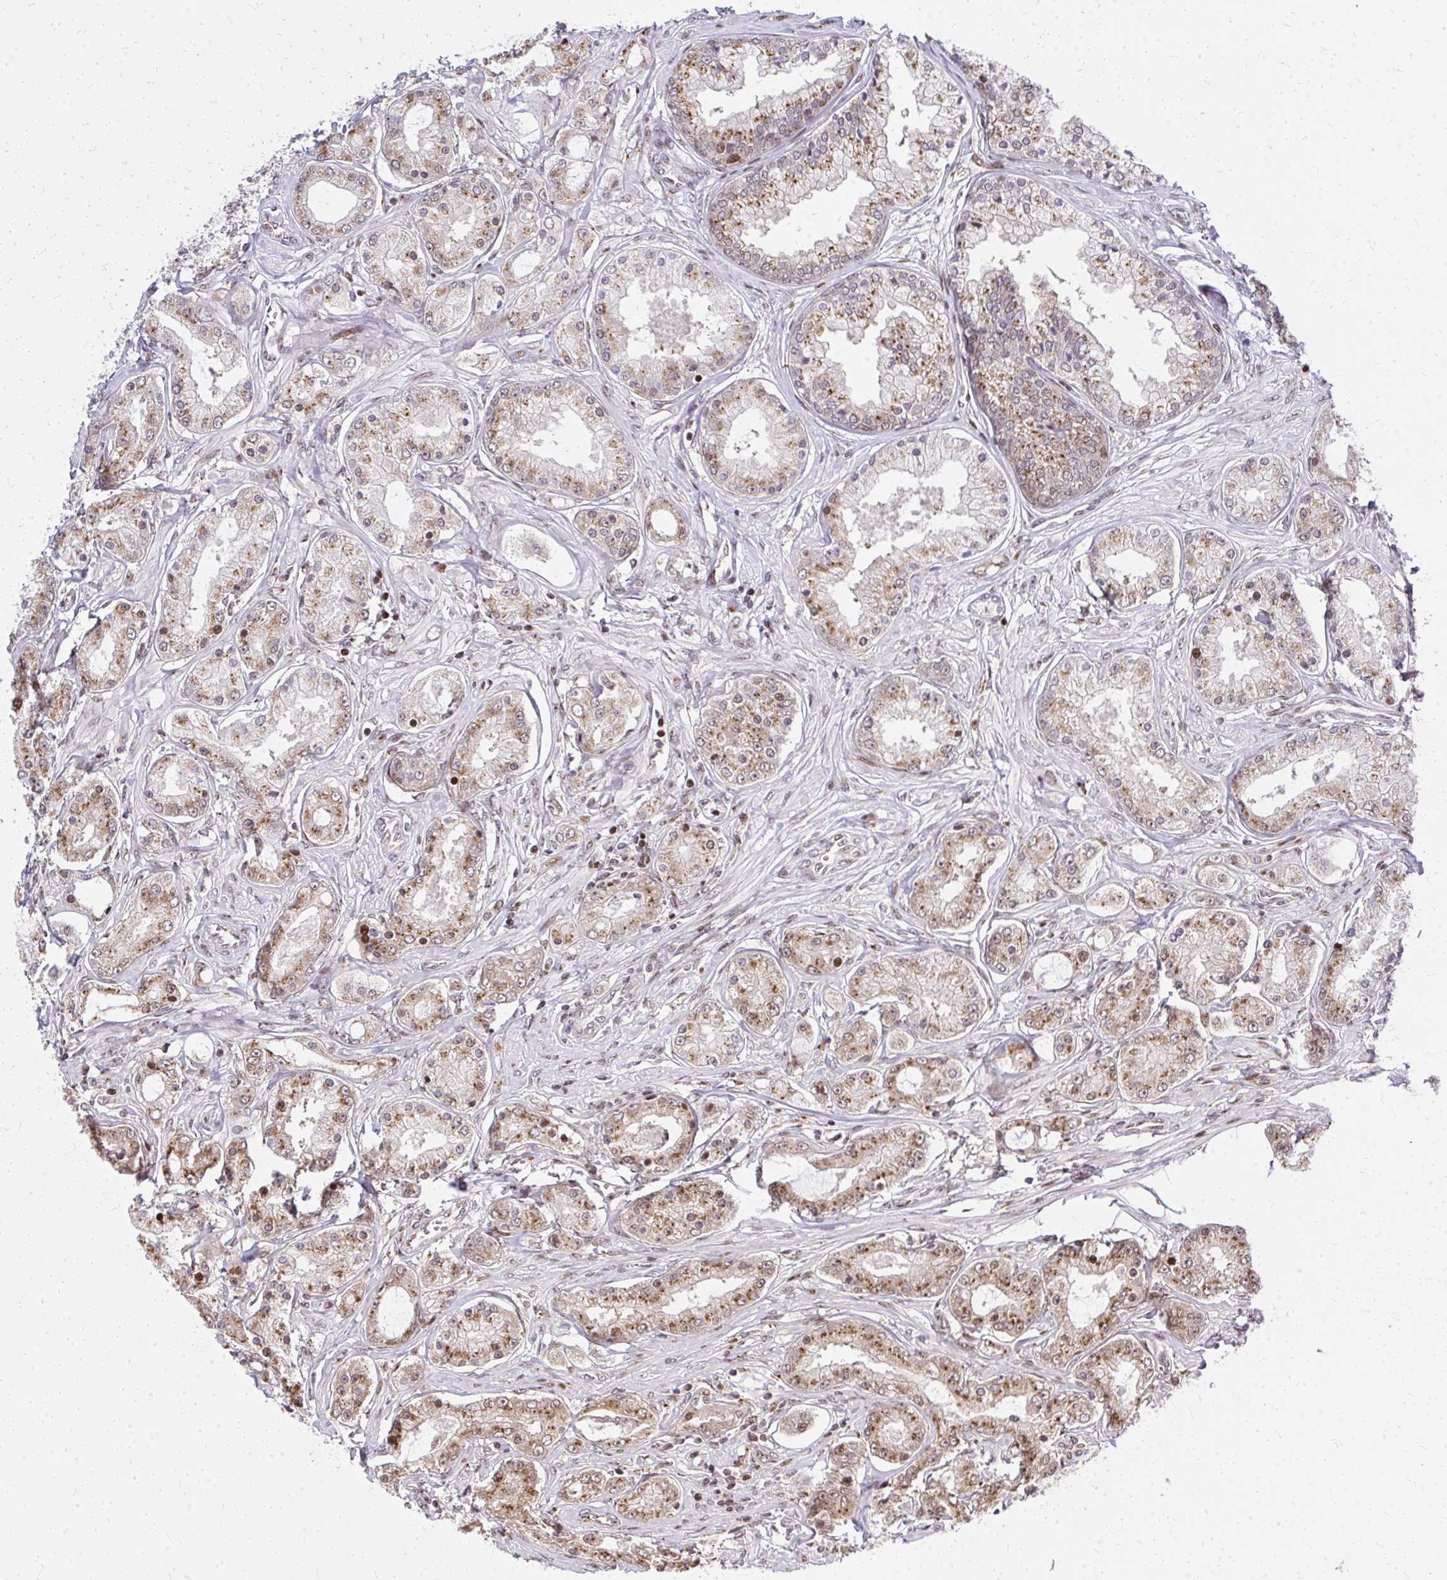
{"staining": {"intensity": "moderate", "quantity": ">75%", "location": "cytoplasmic/membranous,nuclear"}, "tissue": "prostate cancer", "cell_type": "Tumor cells", "image_type": "cancer", "snomed": [{"axis": "morphology", "description": "Adenocarcinoma, High grade"}, {"axis": "topography", "description": "Prostate"}], "caption": "Immunohistochemical staining of adenocarcinoma (high-grade) (prostate) exhibits medium levels of moderate cytoplasmic/membranous and nuclear protein expression in approximately >75% of tumor cells.", "gene": "PIGY", "patient": {"sex": "male", "age": 66}}